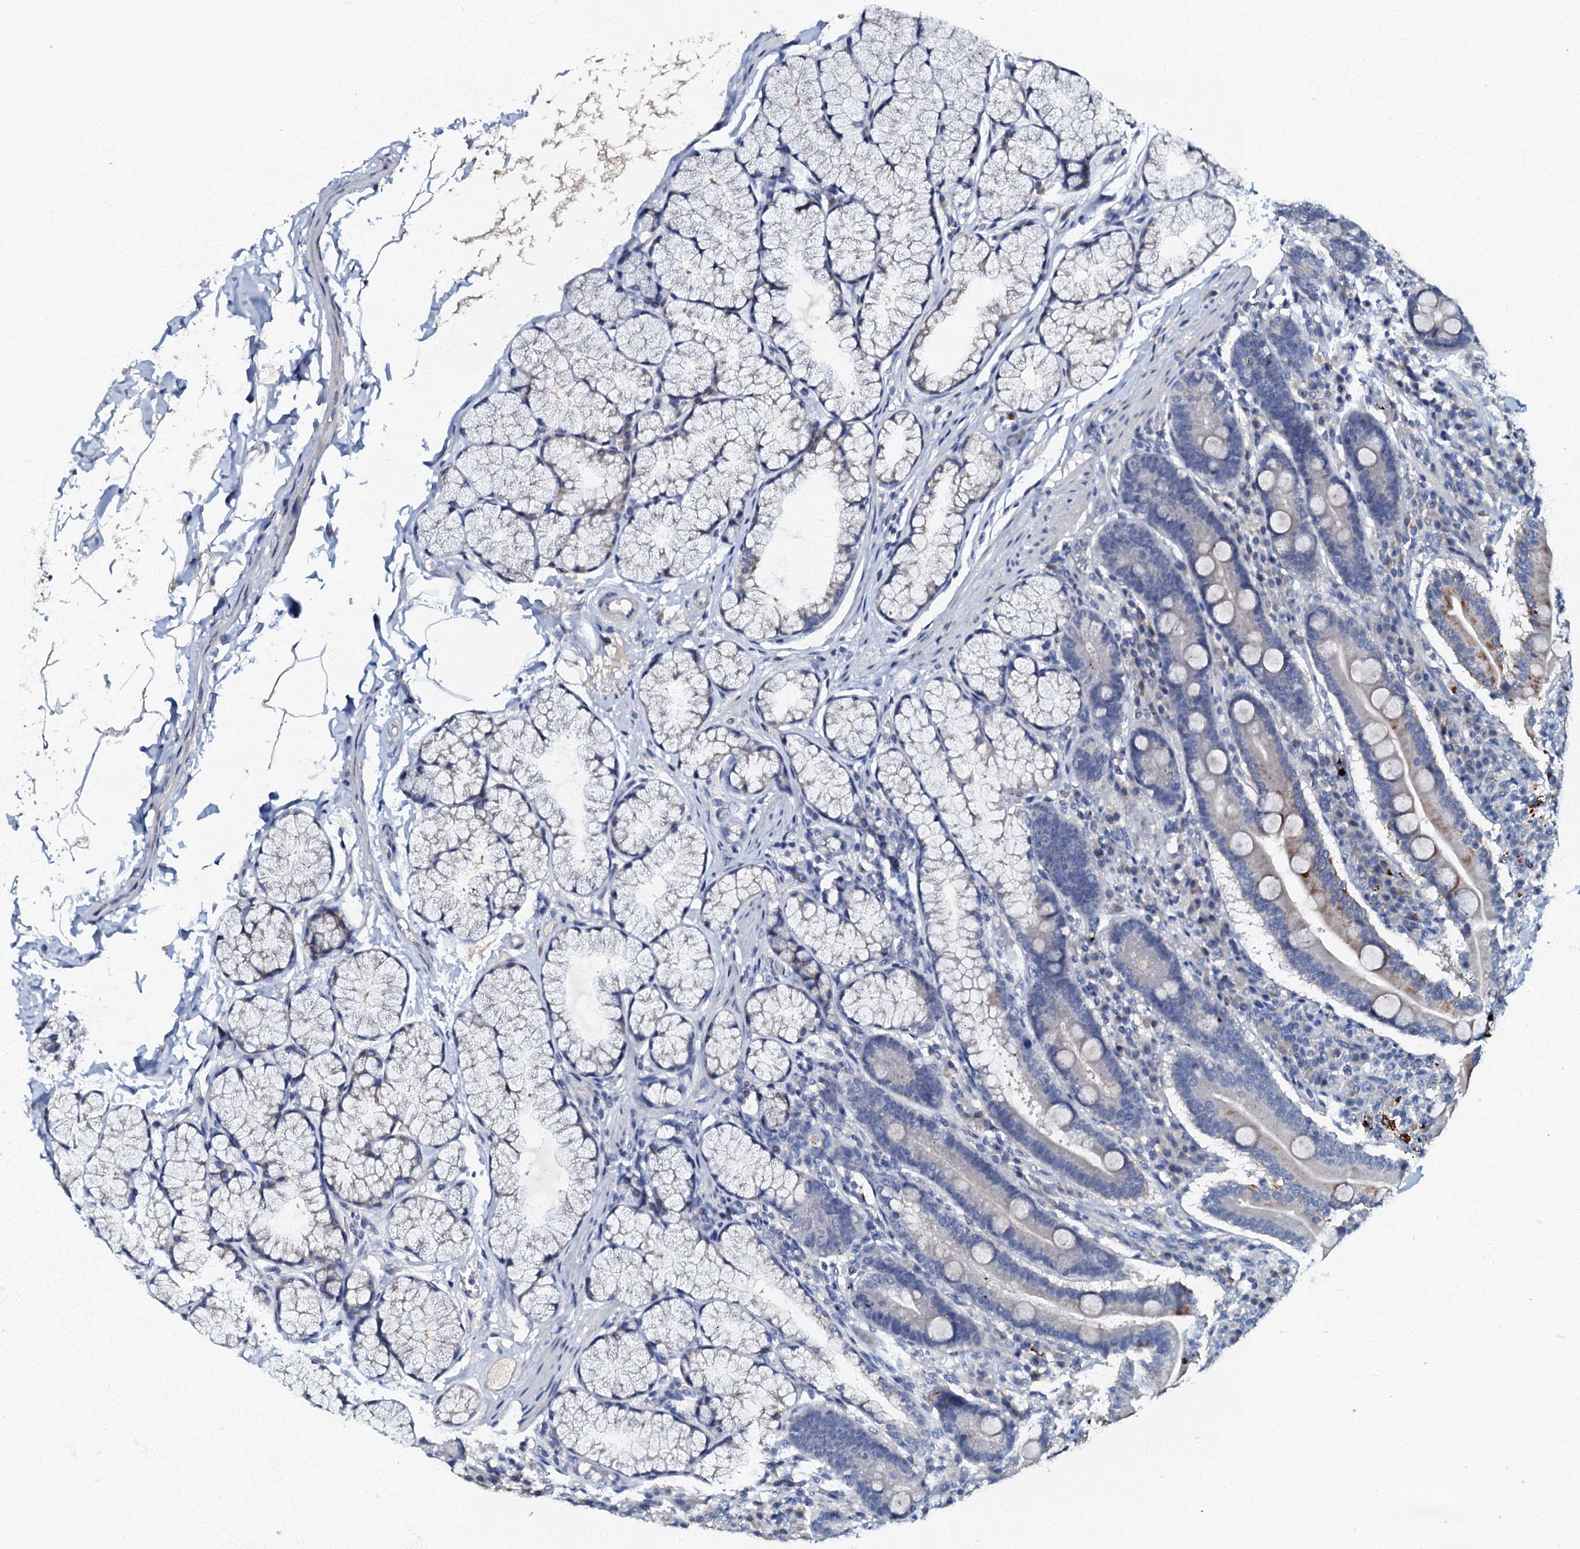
{"staining": {"intensity": "moderate", "quantity": "<25%", "location": "cytoplasmic/membranous"}, "tissue": "duodenum", "cell_type": "Glandular cells", "image_type": "normal", "snomed": [{"axis": "morphology", "description": "Normal tissue, NOS"}, {"axis": "topography", "description": "Duodenum"}], "caption": "Human duodenum stained for a protein (brown) exhibits moderate cytoplasmic/membranous positive expression in about <25% of glandular cells.", "gene": "OLAH", "patient": {"sex": "male", "age": 35}}